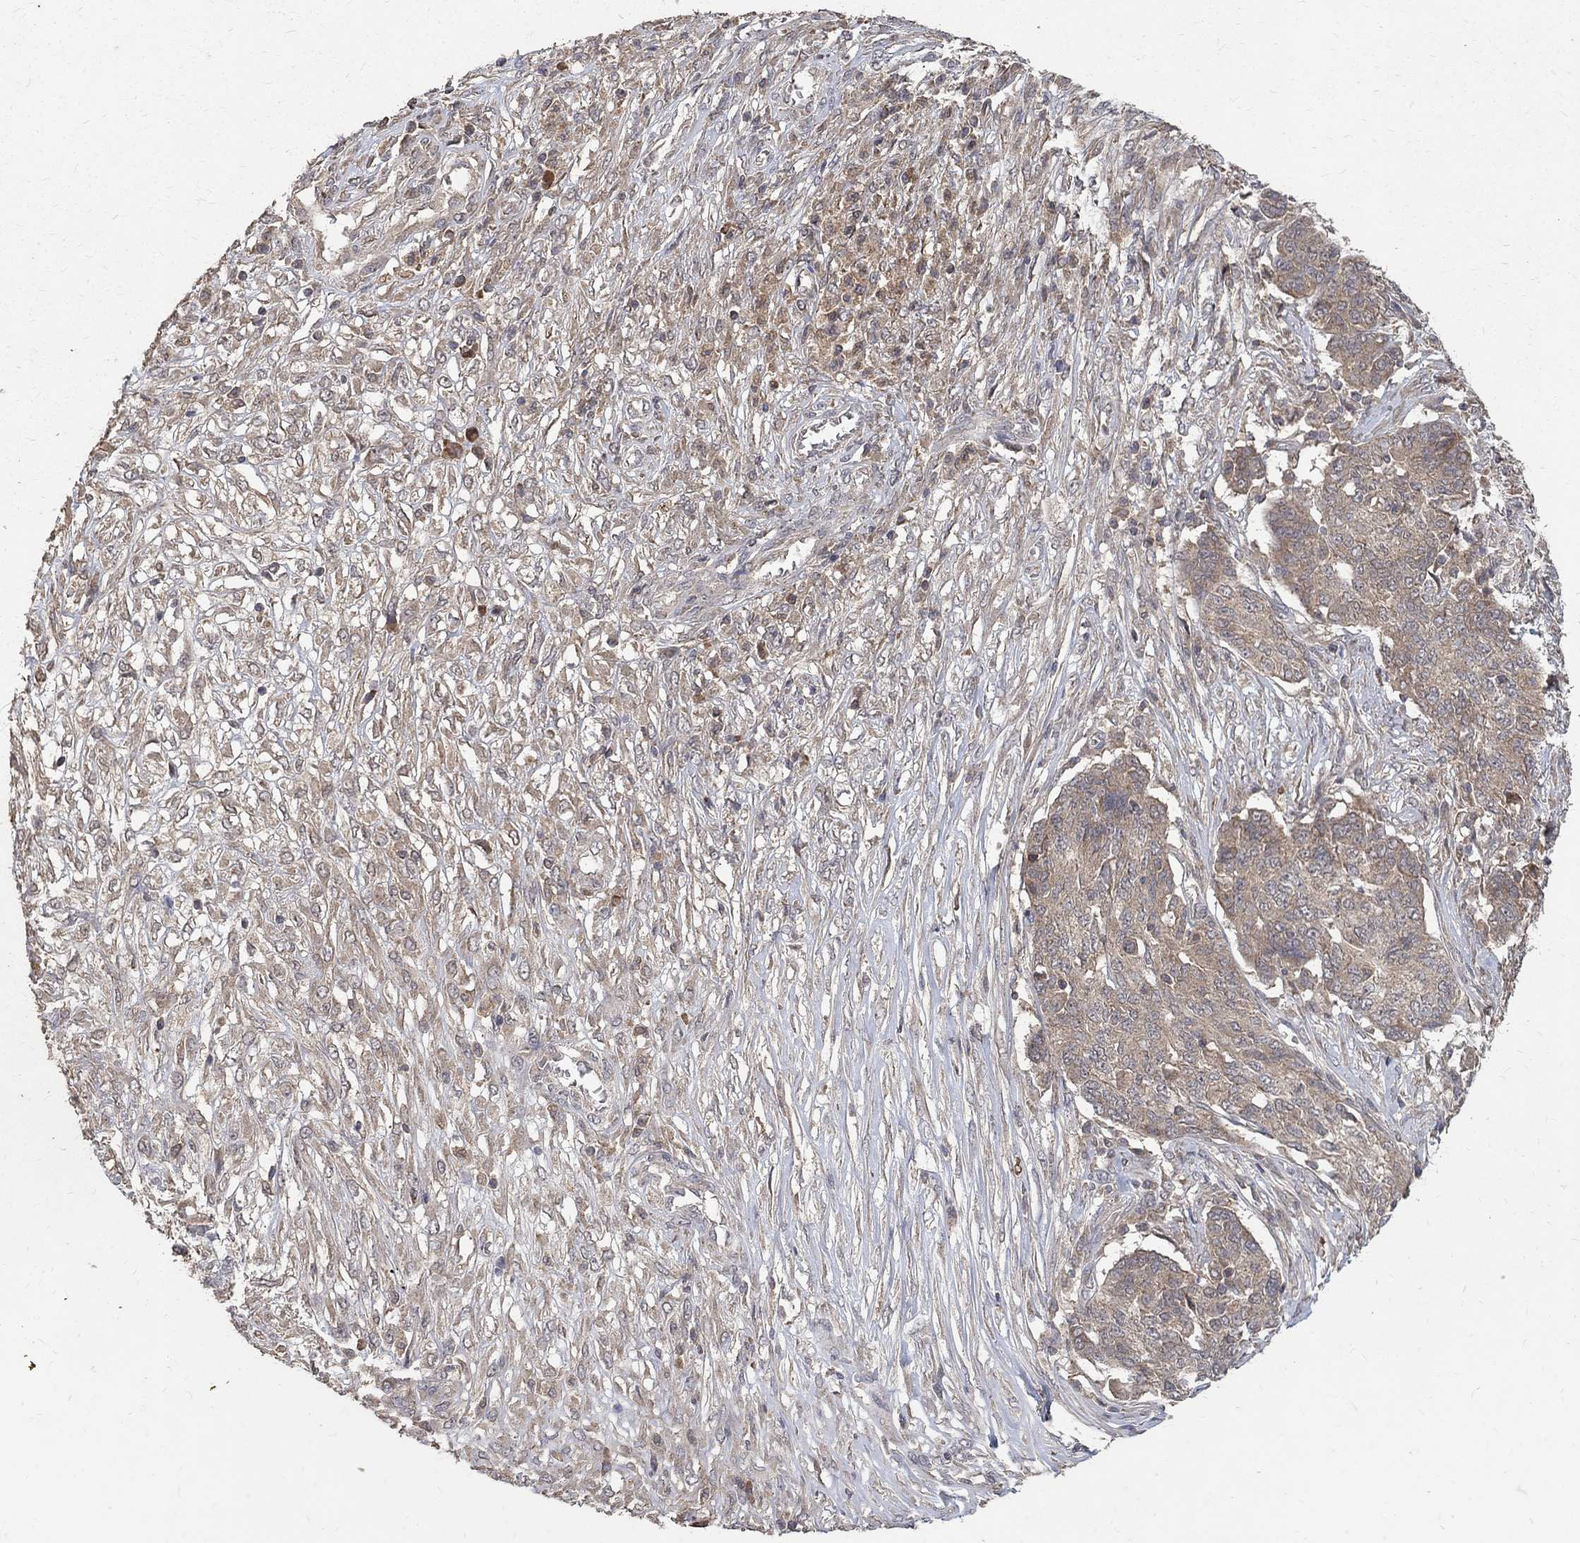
{"staining": {"intensity": "weak", "quantity": ">75%", "location": "cytoplasmic/membranous"}, "tissue": "ovarian cancer", "cell_type": "Tumor cells", "image_type": "cancer", "snomed": [{"axis": "morphology", "description": "Cystadenocarcinoma, serous, NOS"}, {"axis": "topography", "description": "Ovary"}], "caption": "Ovarian cancer (serous cystadenocarcinoma) stained for a protein demonstrates weak cytoplasmic/membranous positivity in tumor cells.", "gene": "C17orf75", "patient": {"sex": "female", "age": 67}}